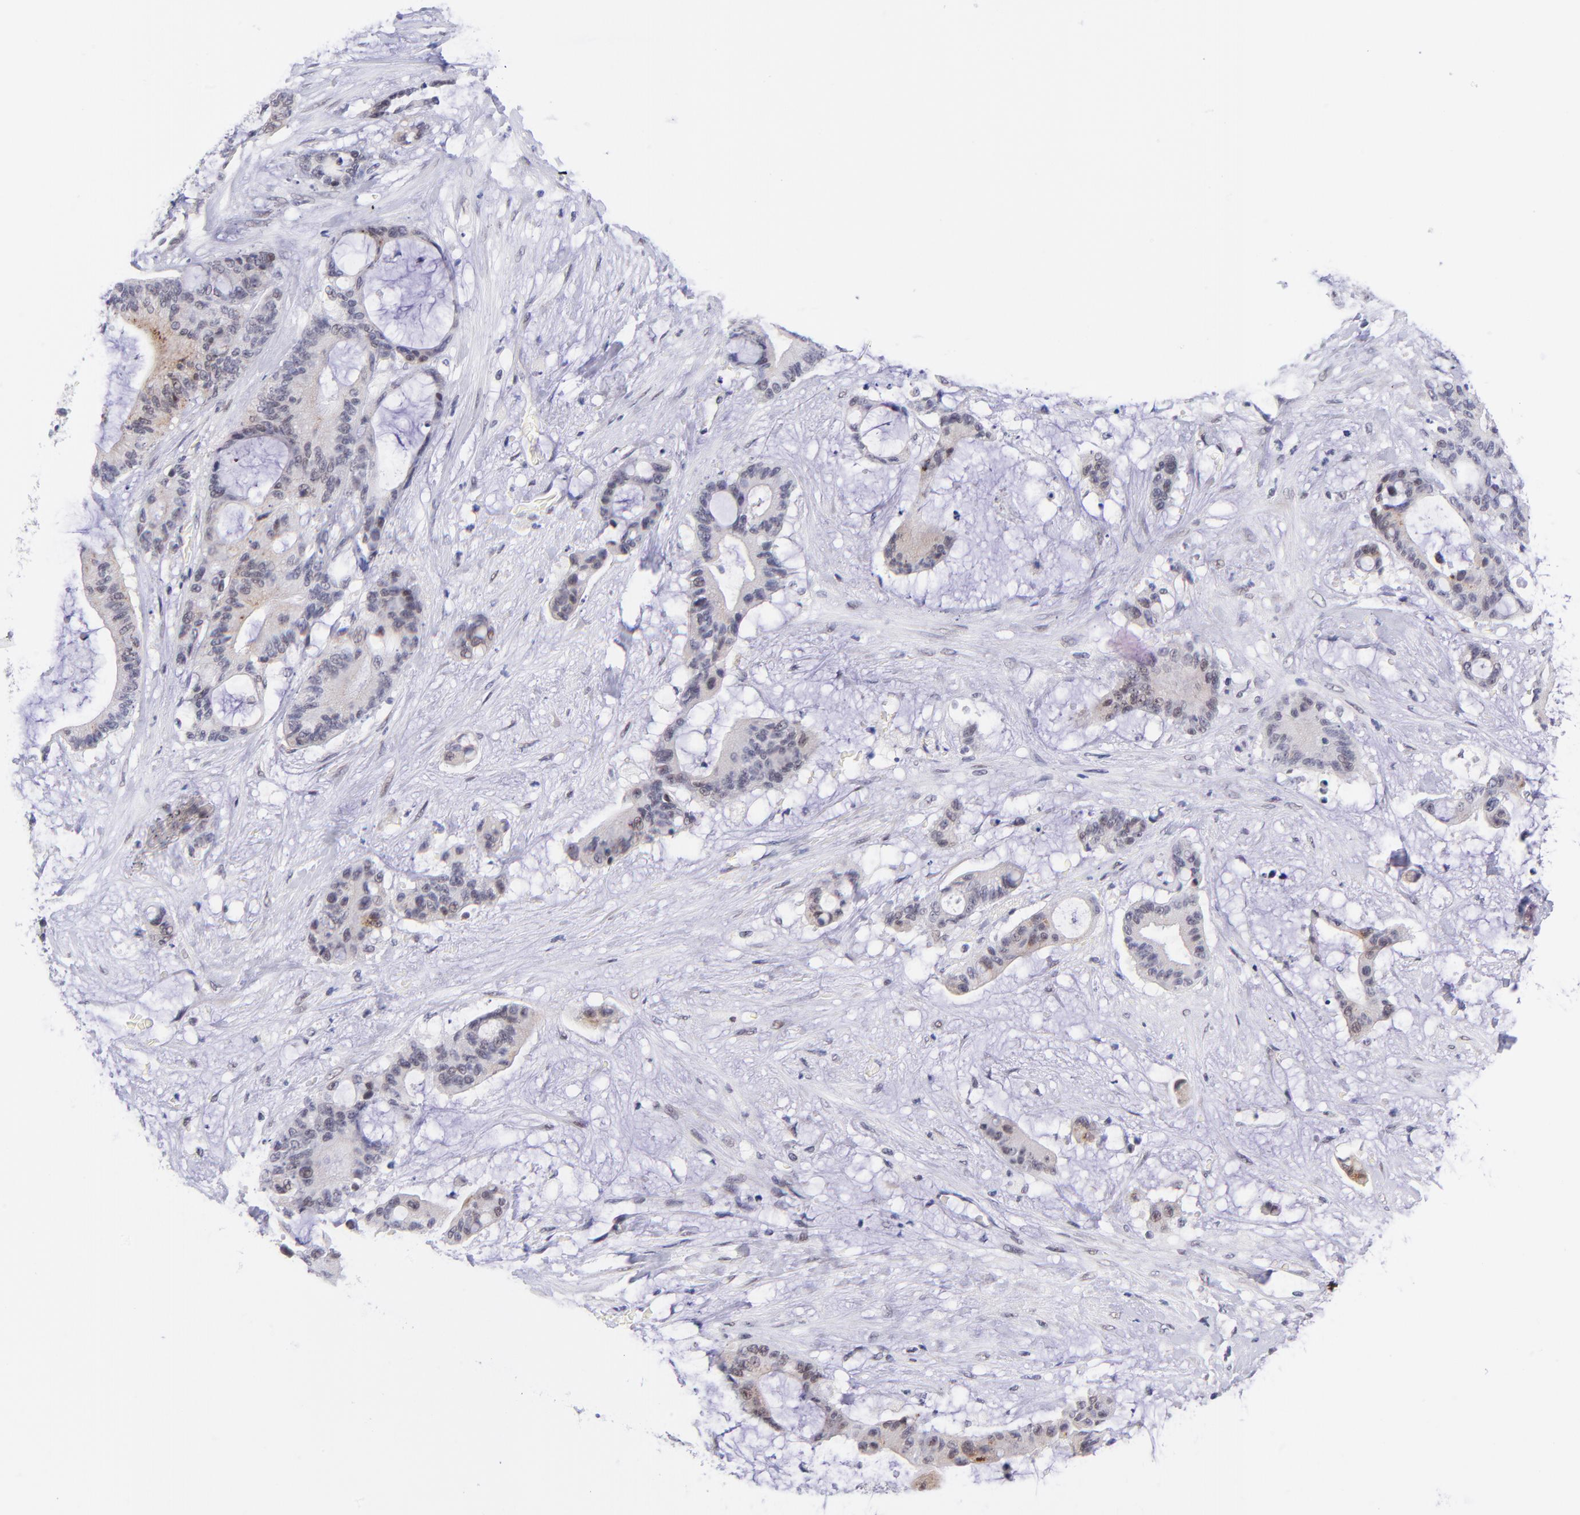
{"staining": {"intensity": "moderate", "quantity": "<25%", "location": "cytoplasmic/membranous"}, "tissue": "liver cancer", "cell_type": "Tumor cells", "image_type": "cancer", "snomed": [{"axis": "morphology", "description": "Cholangiocarcinoma"}, {"axis": "topography", "description": "Liver"}], "caption": "Immunohistochemical staining of human cholangiocarcinoma (liver) shows moderate cytoplasmic/membranous protein positivity in about <25% of tumor cells.", "gene": "SOX6", "patient": {"sex": "female", "age": 73}}